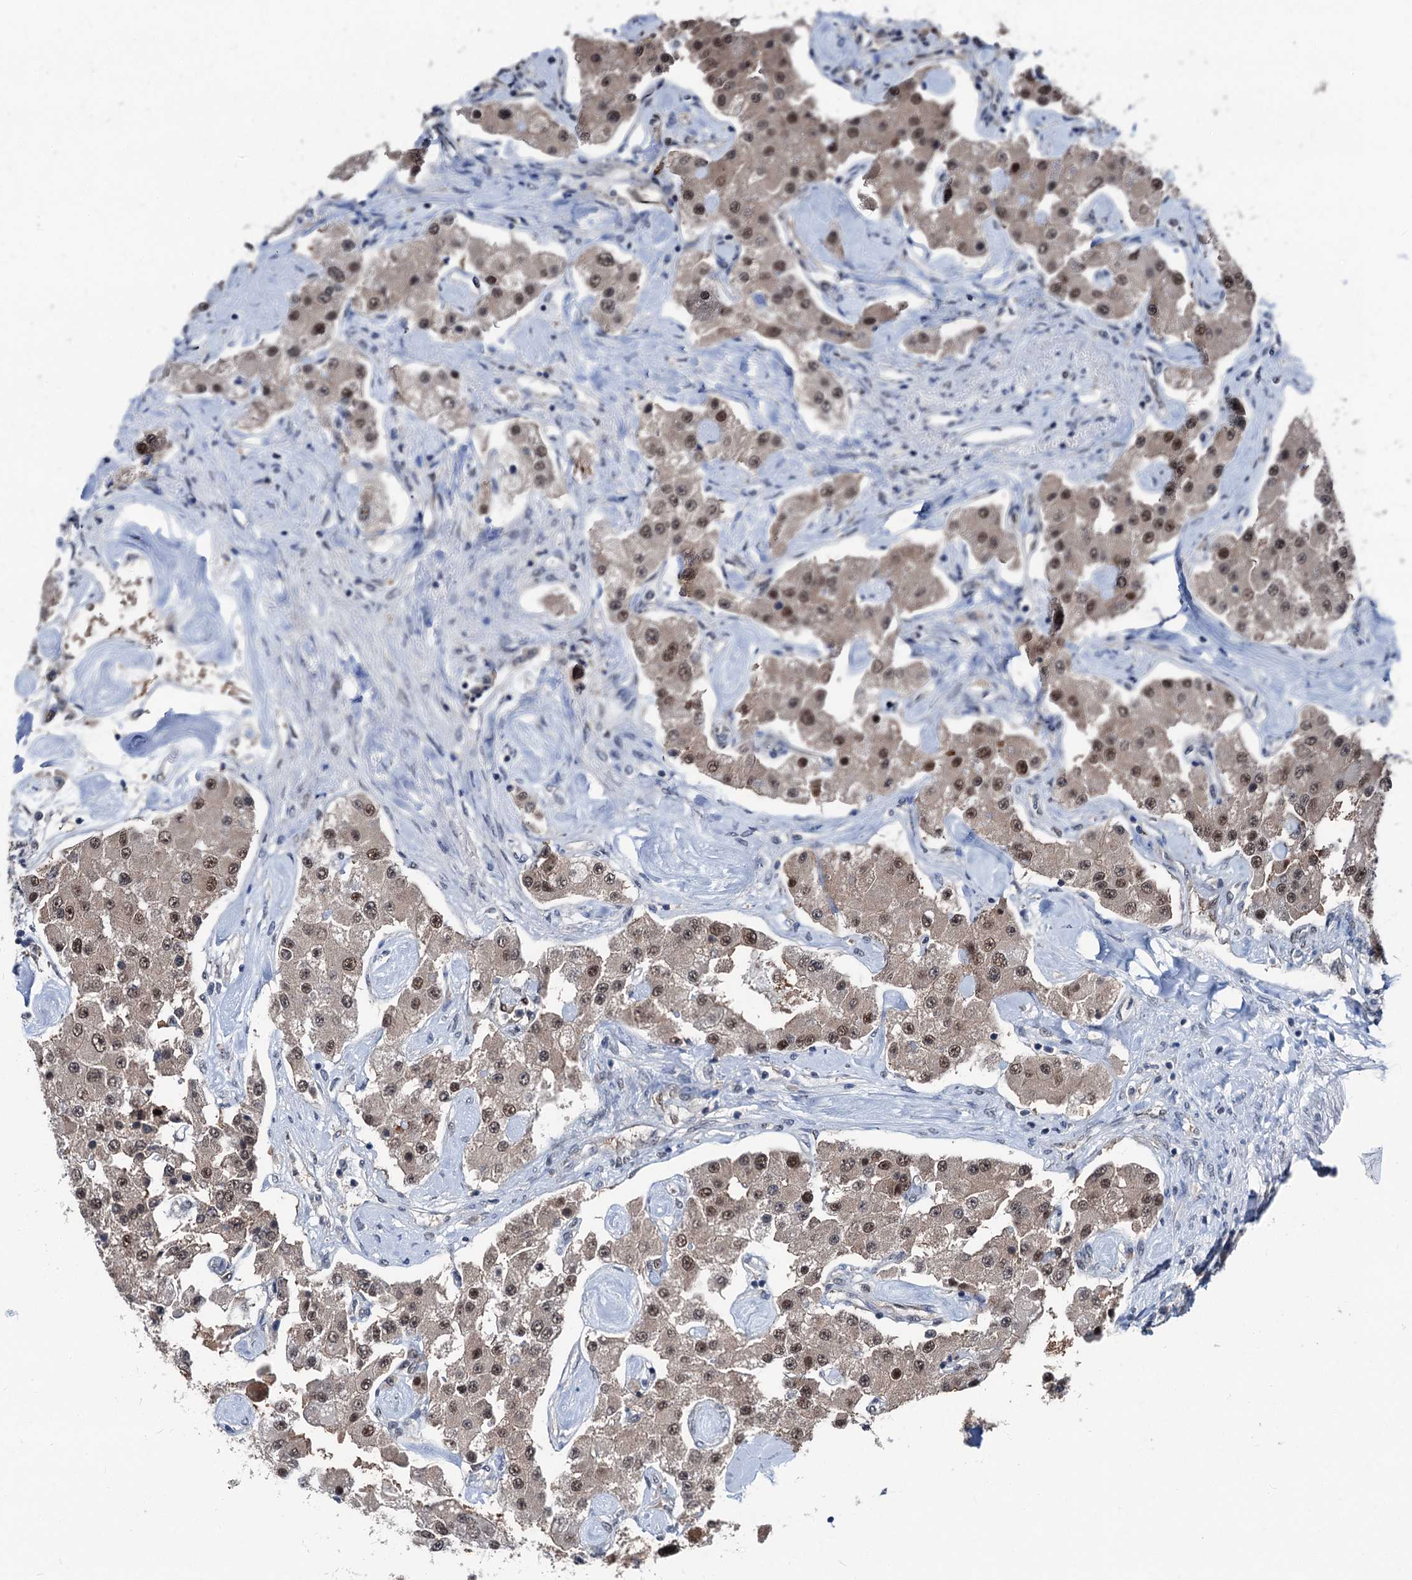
{"staining": {"intensity": "moderate", "quantity": ">75%", "location": "nuclear"}, "tissue": "carcinoid", "cell_type": "Tumor cells", "image_type": "cancer", "snomed": [{"axis": "morphology", "description": "Carcinoid, malignant, NOS"}, {"axis": "topography", "description": "Pancreas"}], "caption": "DAB immunohistochemical staining of malignant carcinoid exhibits moderate nuclear protein positivity in about >75% of tumor cells. The staining is performed using DAB brown chromogen to label protein expression. The nuclei are counter-stained blue using hematoxylin.", "gene": "PSMD13", "patient": {"sex": "male", "age": 41}}